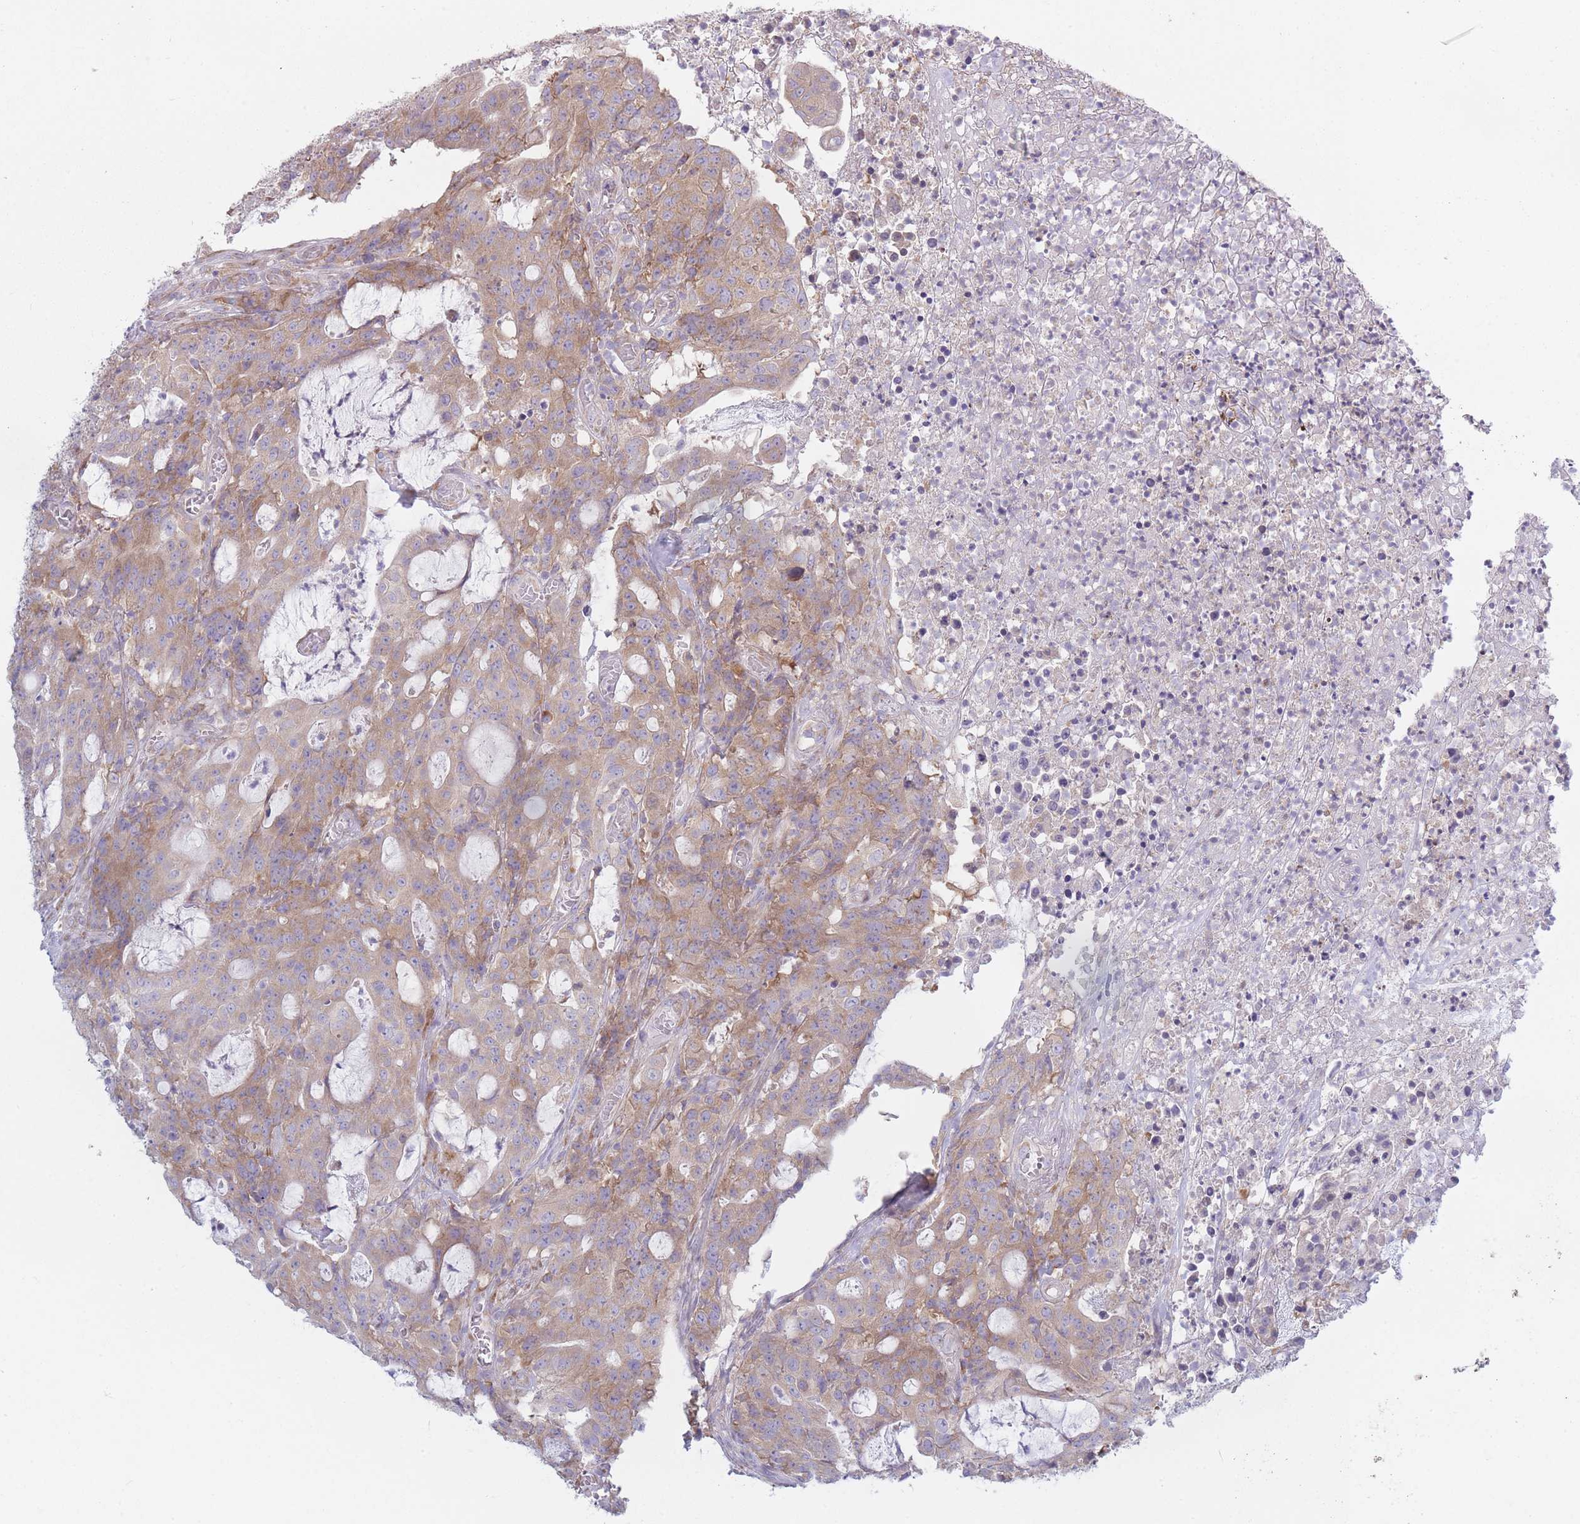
{"staining": {"intensity": "moderate", "quantity": ">75%", "location": "cytoplasmic/membranous"}, "tissue": "colorectal cancer", "cell_type": "Tumor cells", "image_type": "cancer", "snomed": [{"axis": "morphology", "description": "Adenocarcinoma, NOS"}, {"axis": "topography", "description": "Colon"}], "caption": "Colorectal cancer was stained to show a protein in brown. There is medium levels of moderate cytoplasmic/membranous positivity in approximately >75% of tumor cells. The staining is performed using DAB brown chromogen to label protein expression. The nuclei are counter-stained blue using hematoxylin.", "gene": "OR5L2", "patient": {"sex": "male", "age": 83}}